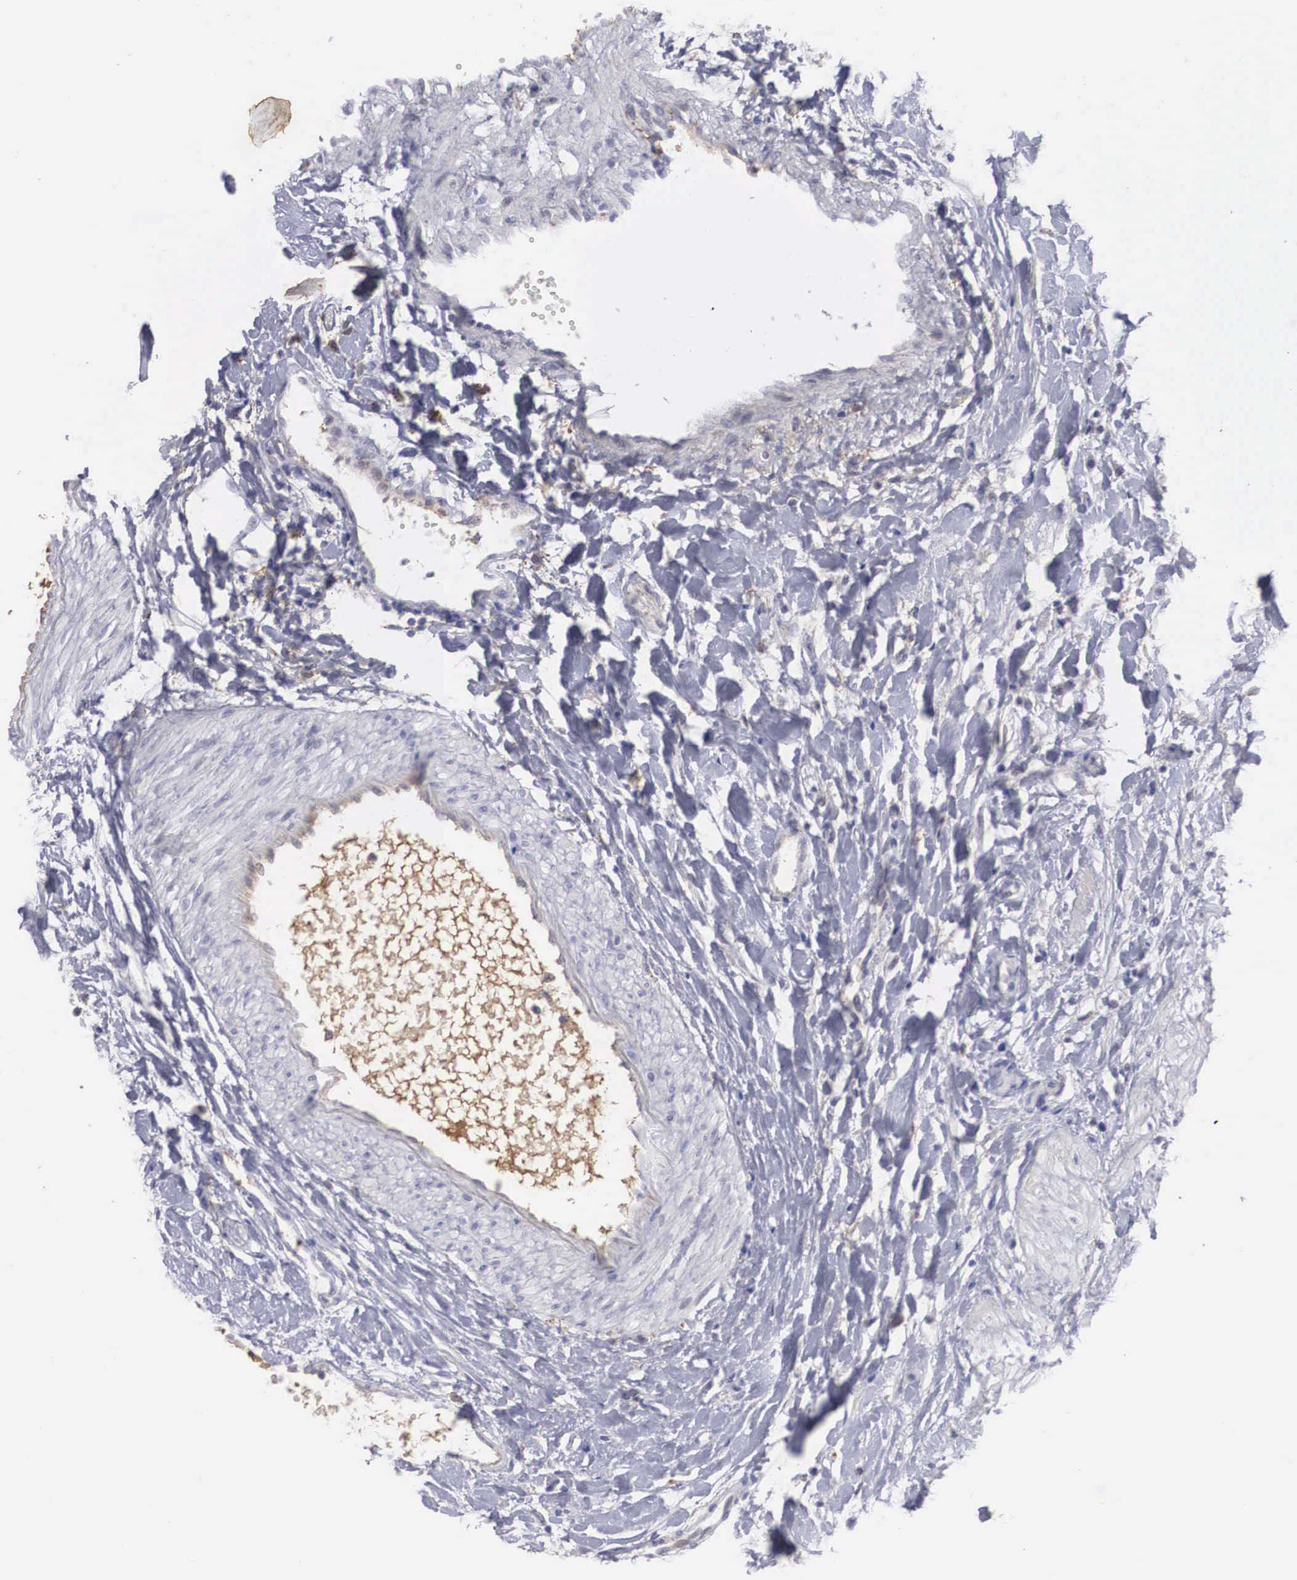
{"staining": {"intensity": "negative", "quantity": "none", "location": "none"}, "tissue": "gallbladder", "cell_type": "Glandular cells", "image_type": "normal", "snomed": [{"axis": "morphology", "description": "Normal tissue, NOS"}, {"axis": "topography", "description": "Gallbladder"}], "caption": "An immunohistochemistry (IHC) micrograph of normal gallbladder is shown. There is no staining in glandular cells of gallbladder.", "gene": "RBPJ", "patient": {"sex": "male", "age": 58}}